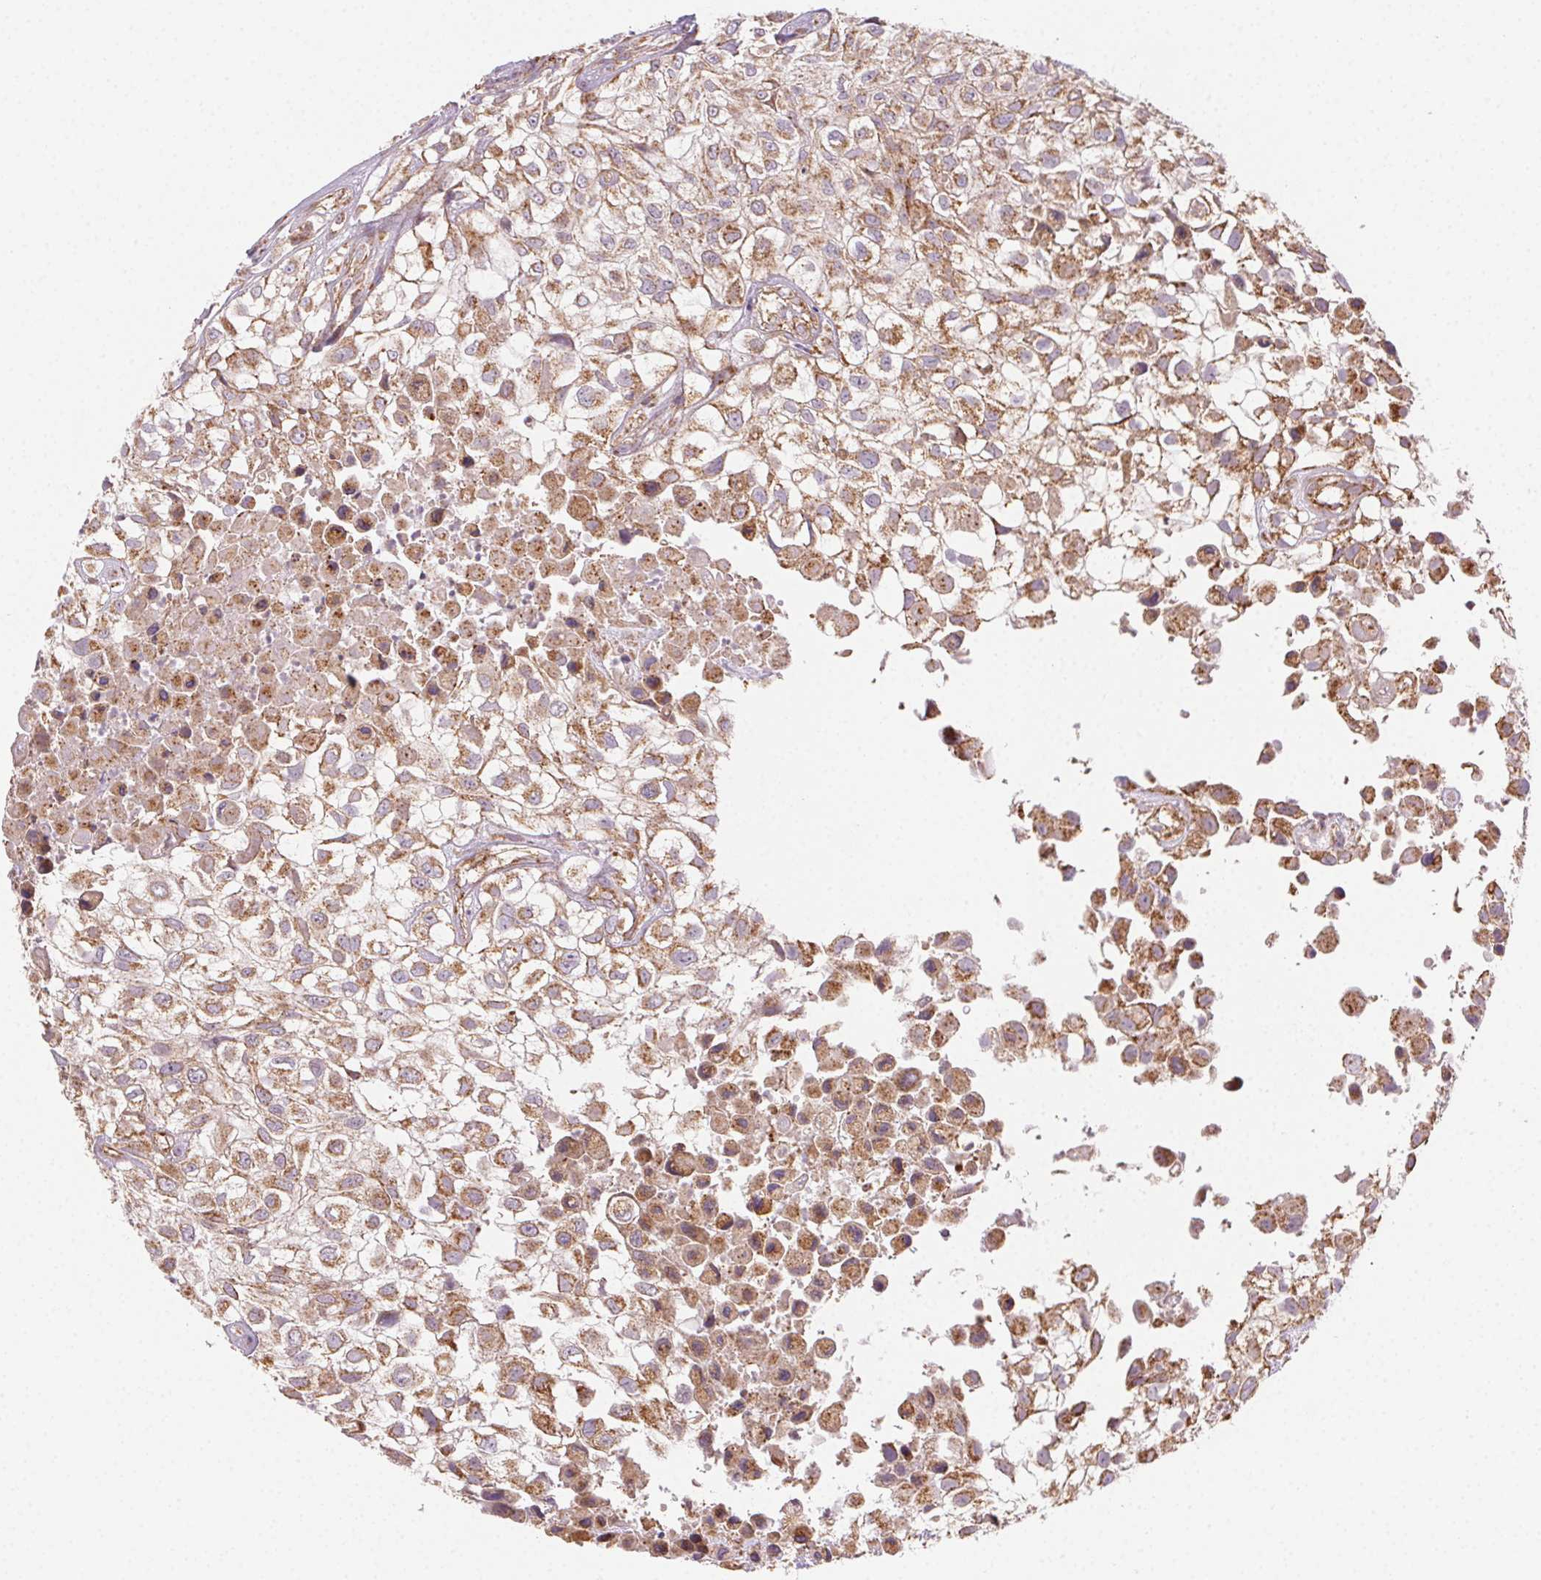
{"staining": {"intensity": "moderate", "quantity": ">75%", "location": "cytoplasmic/membranous"}, "tissue": "urothelial cancer", "cell_type": "Tumor cells", "image_type": "cancer", "snomed": [{"axis": "morphology", "description": "Urothelial carcinoma, High grade"}, {"axis": "topography", "description": "Urinary bladder"}], "caption": "The photomicrograph reveals a brown stain indicating the presence of a protein in the cytoplasmic/membranous of tumor cells in urothelial carcinoma (high-grade). The staining is performed using DAB (3,3'-diaminobenzidine) brown chromogen to label protein expression. The nuclei are counter-stained blue using hematoxylin.", "gene": "CLPB", "patient": {"sex": "male", "age": 56}}